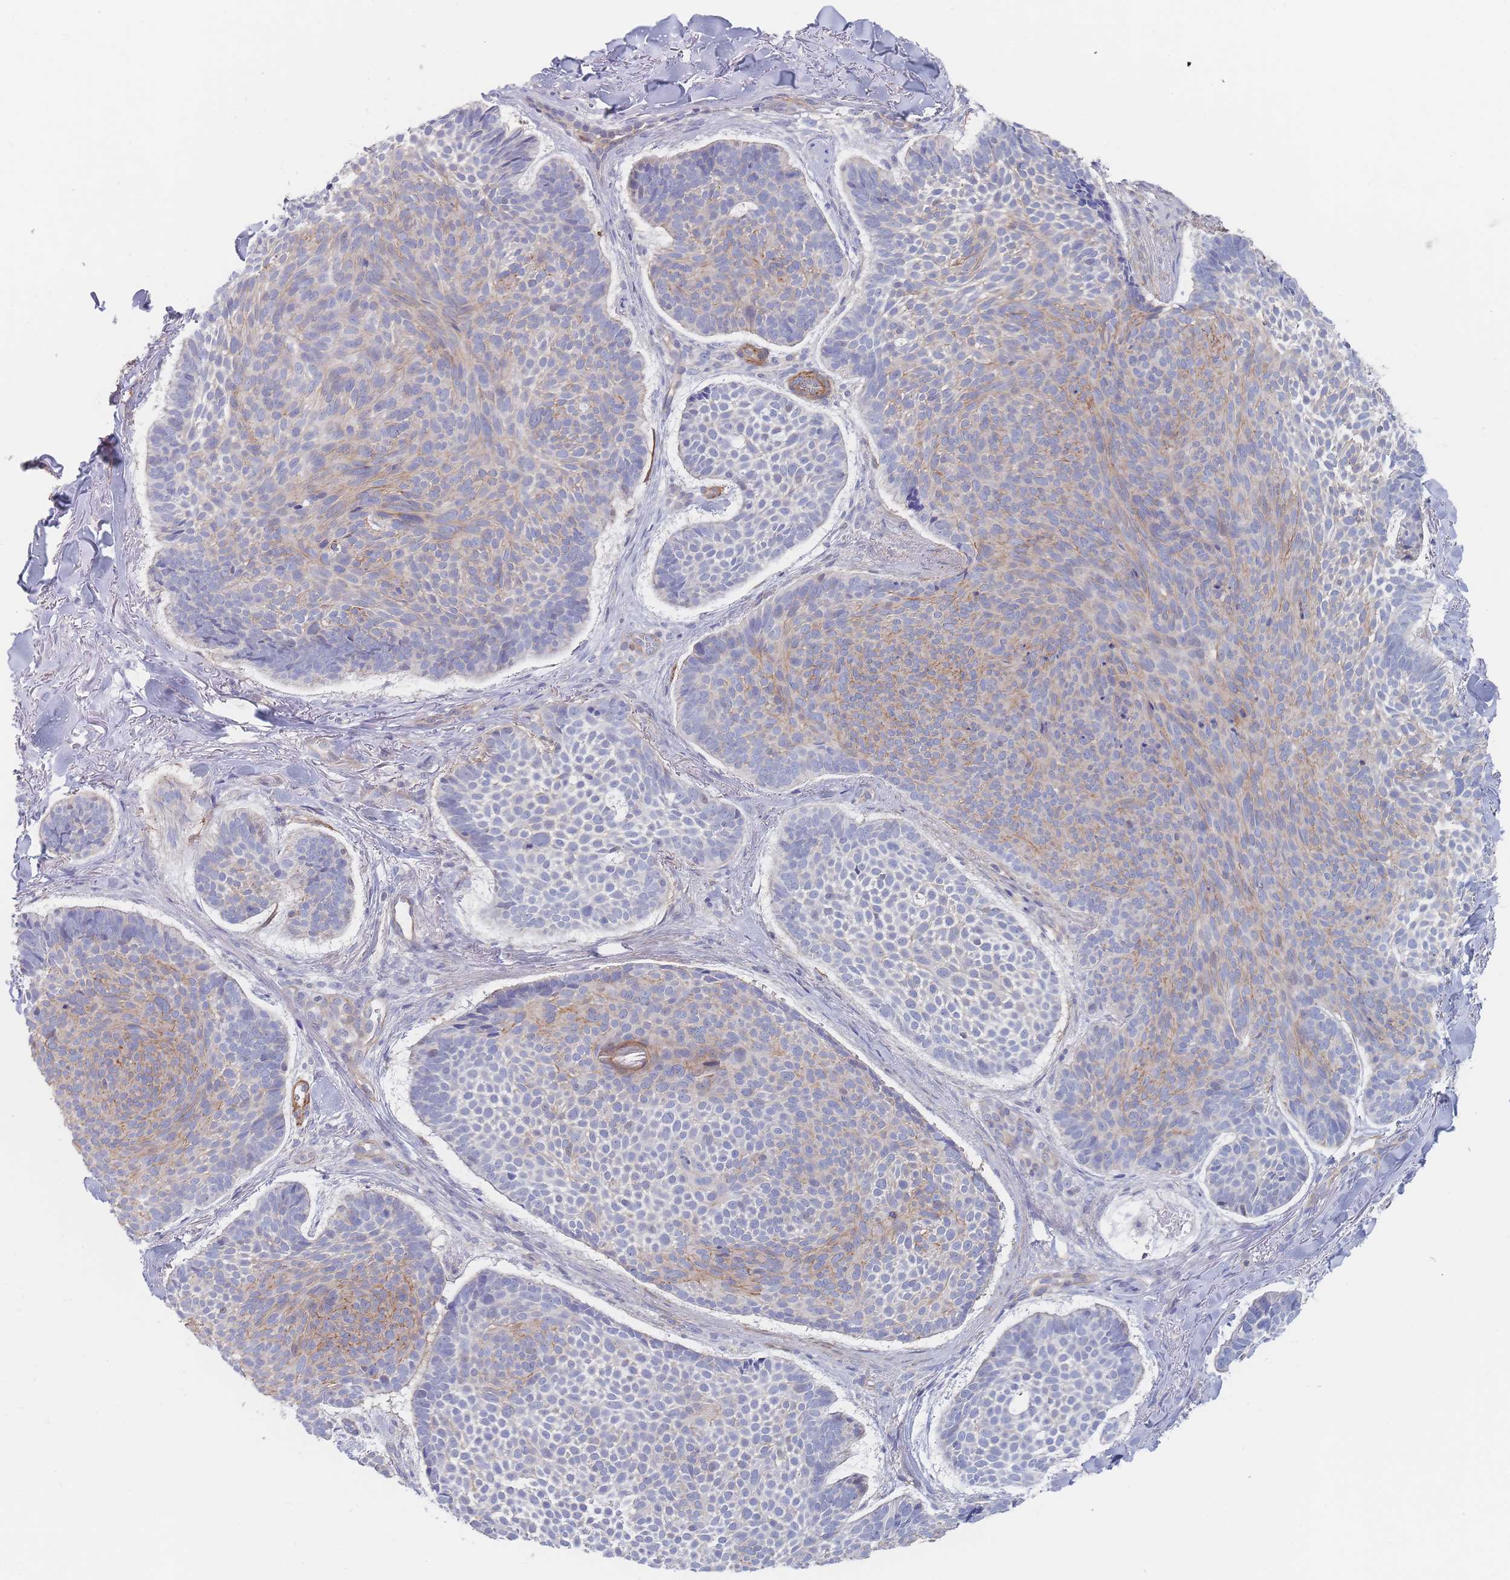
{"staining": {"intensity": "moderate", "quantity": "25%-75%", "location": "cytoplasmic/membranous"}, "tissue": "skin cancer", "cell_type": "Tumor cells", "image_type": "cancer", "snomed": [{"axis": "morphology", "description": "Basal cell carcinoma"}, {"axis": "topography", "description": "Skin"}], "caption": "Protein staining displays moderate cytoplasmic/membranous positivity in approximately 25%-75% of tumor cells in skin cancer (basal cell carcinoma). The staining was performed using DAB to visualize the protein expression in brown, while the nuclei were stained in blue with hematoxylin (Magnification: 20x).", "gene": "G6PC1", "patient": {"sex": "male", "age": 70}}